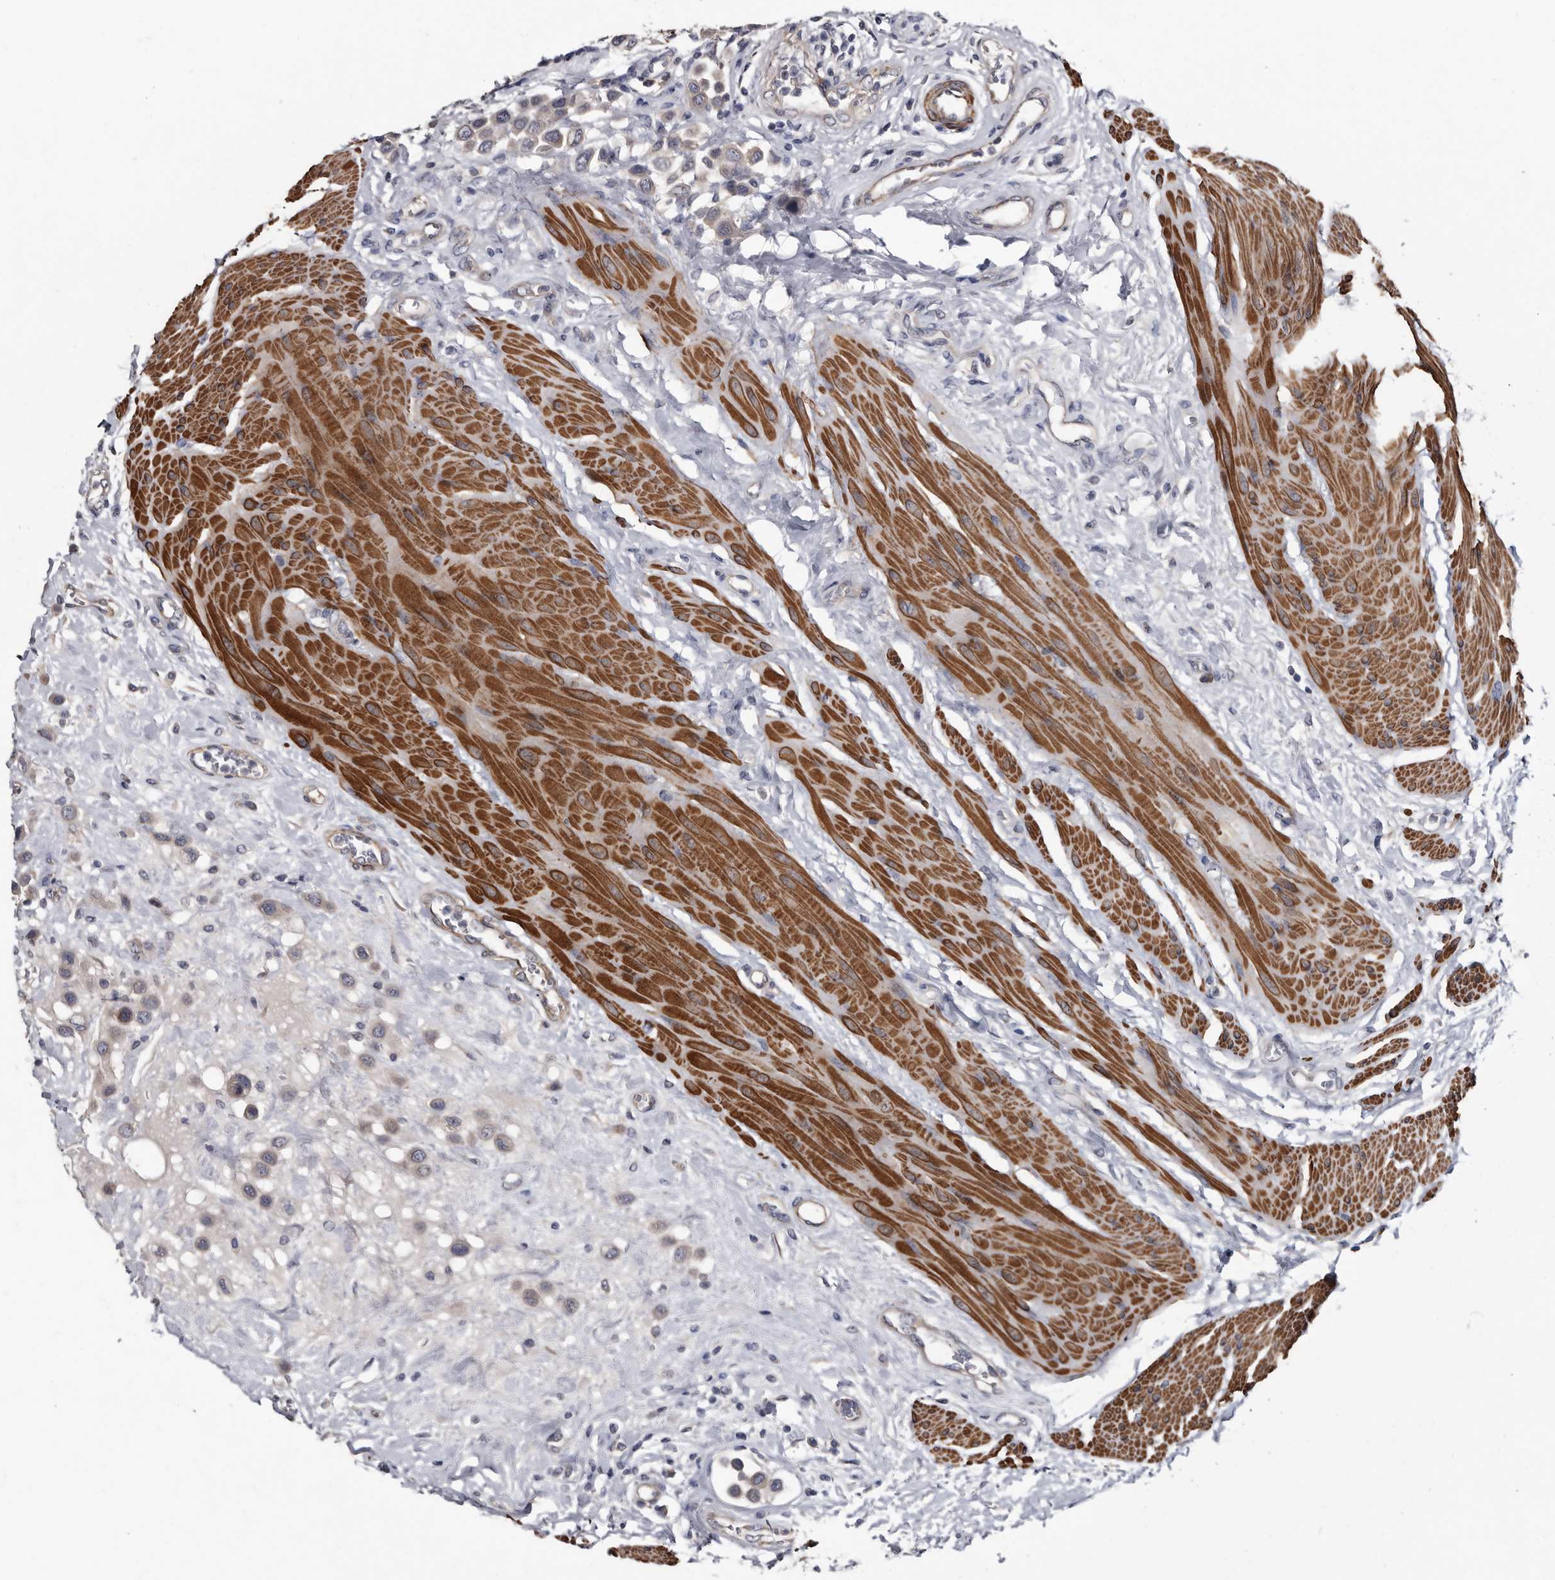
{"staining": {"intensity": "negative", "quantity": "none", "location": "none"}, "tissue": "urothelial cancer", "cell_type": "Tumor cells", "image_type": "cancer", "snomed": [{"axis": "morphology", "description": "Urothelial carcinoma, High grade"}, {"axis": "topography", "description": "Urinary bladder"}], "caption": "High-grade urothelial carcinoma was stained to show a protein in brown. There is no significant staining in tumor cells.", "gene": "IARS1", "patient": {"sex": "male", "age": 50}}